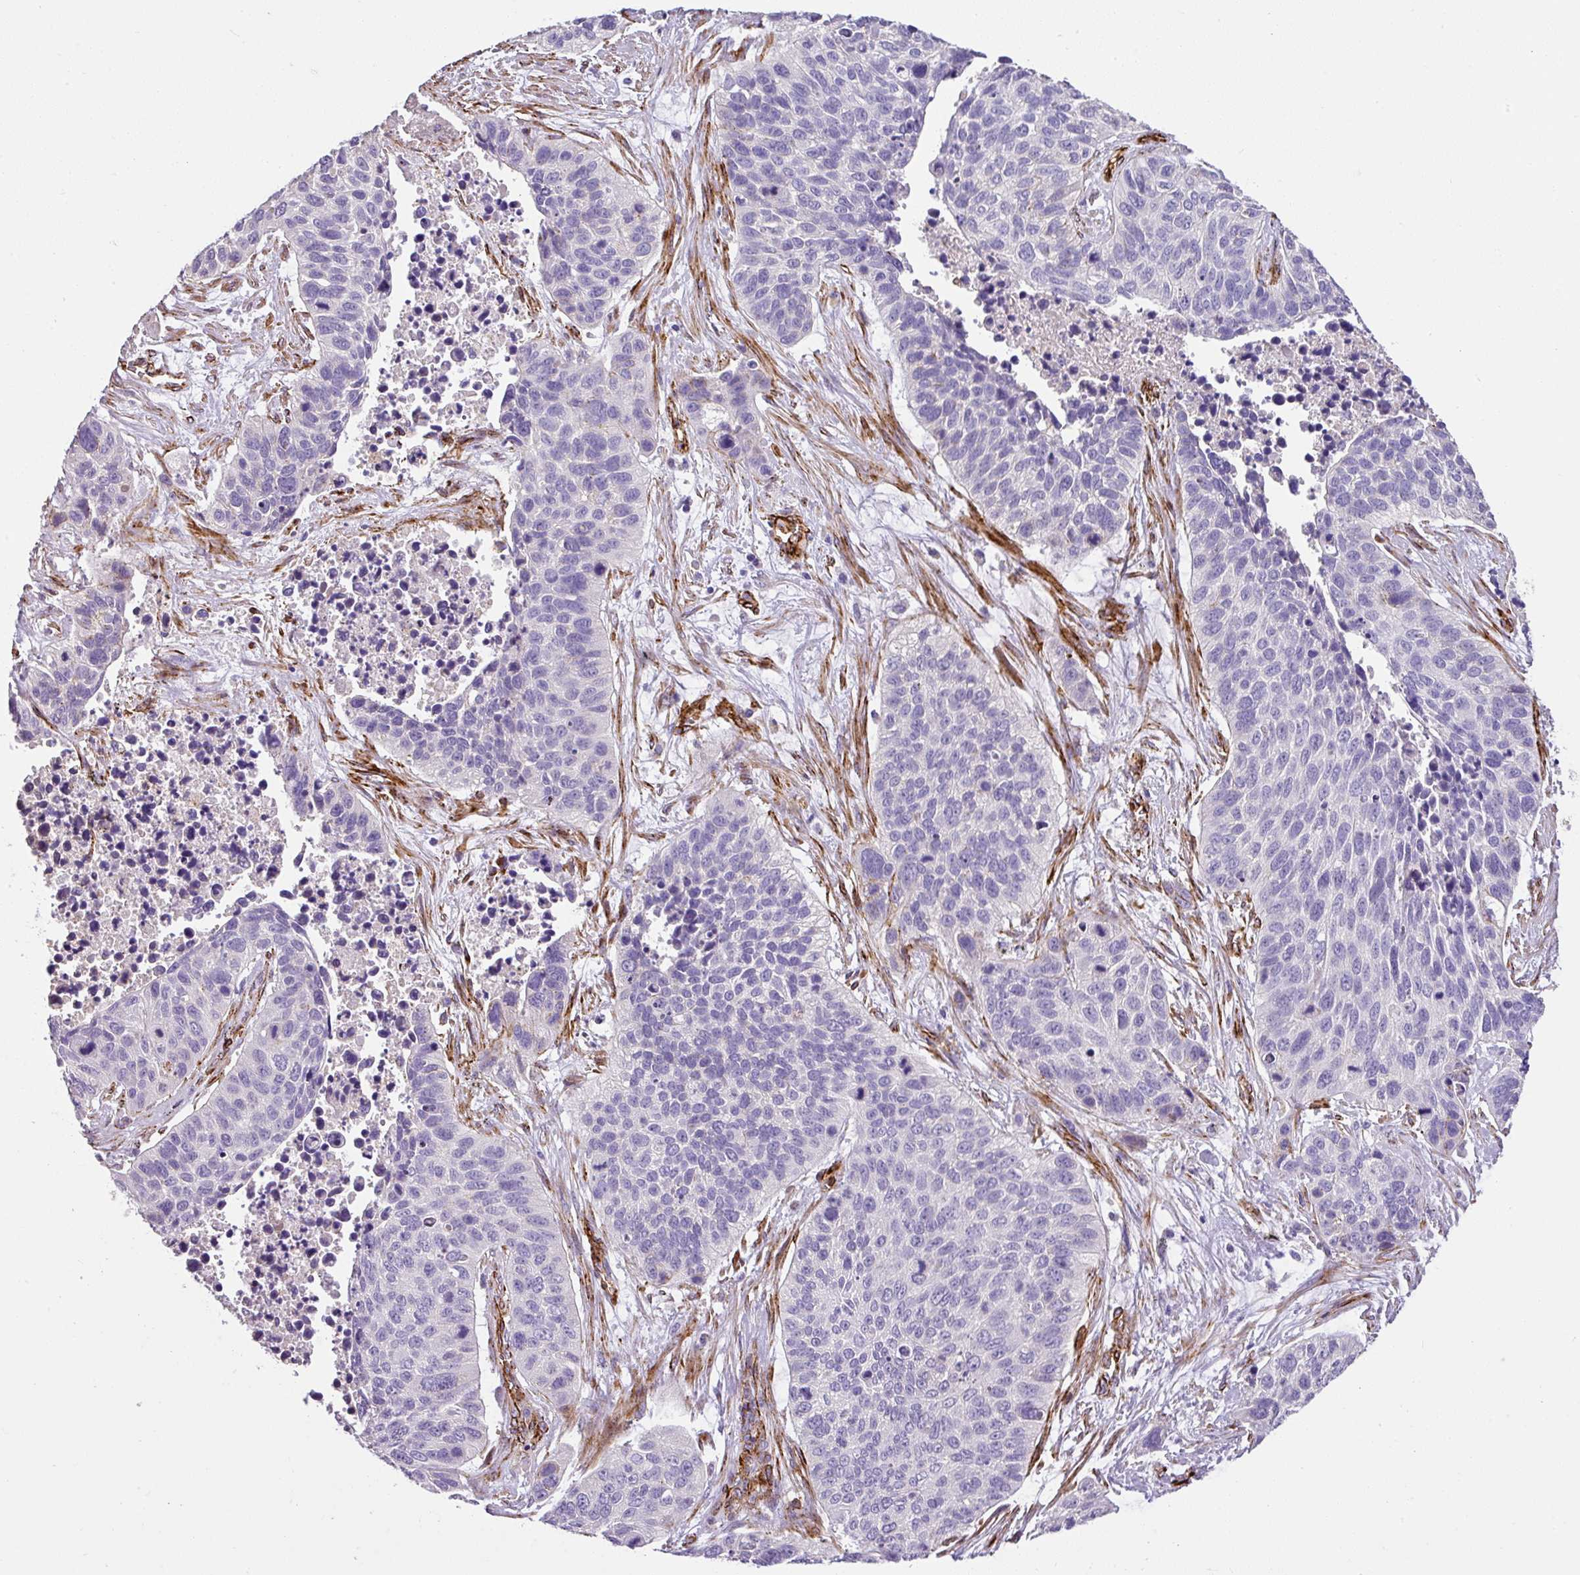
{"staining": {"intensity": "negative", "quantity": "none", "location": "none"}, "tissue": "lung cancer", "cell_type": "Tumor cells", "image_type": "cancer", "snomed": [{"axis": "morphology", "description": "Squamous cell carcinoma, NOS"}, {"axis": "topography", "description": "Lung"}], "caption": "A histopathology image of human lung cancer is negative for staining in tumor cells.", "gene": "SLC25A17", "patient": {"sex": "male", "age": 62}}